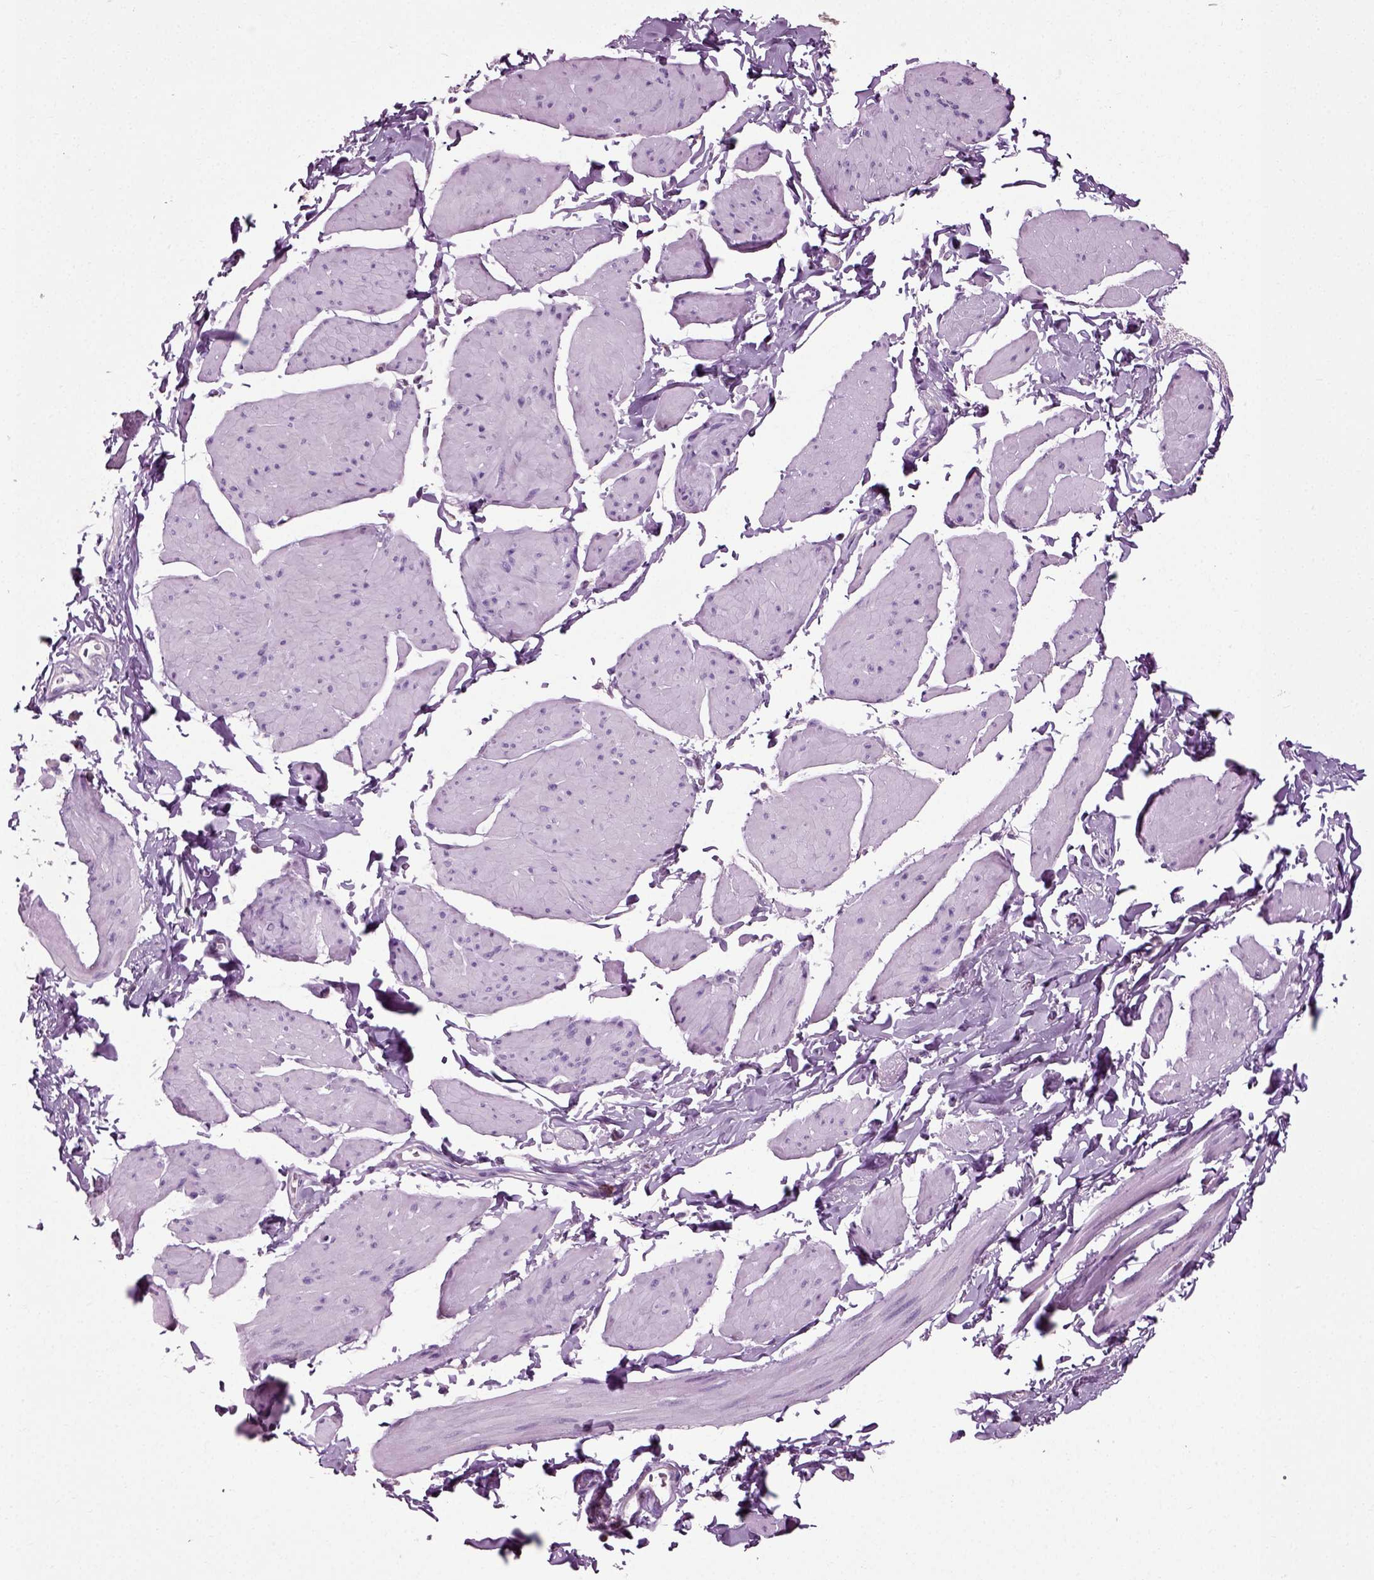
{"staining": {"intensity": "negative", "quantity": "none", "location": "none"}, "tissue": "smooth muscle", "cell_type": "Smooth muscle cells", "image_type": "normal", "snomed": [{"axis": "morphology", "description": "Normal tissue, NOS"}, {"axis": "topography", "description": "Adipose tissue"}, {"axis": "topography", "description": "Smooth muscle"}, {"axis": "topography", "description": "Peripheral nerve tissue"}], "caption": "IHC photomicrograph of unremarkable smooth muscle: human smooth muscle stained with DAB (3,3'-diaminobenzidine) displays no significant protein staining in smooth muscle cells. (Stains: DAB immunohistochemistry (IHC) with hematoxylin counter stain, Microscopy: brightfield microscopy at high magnification).", "gene": "SLC26A8", "patient": {"sex": "male", "age": 83}}